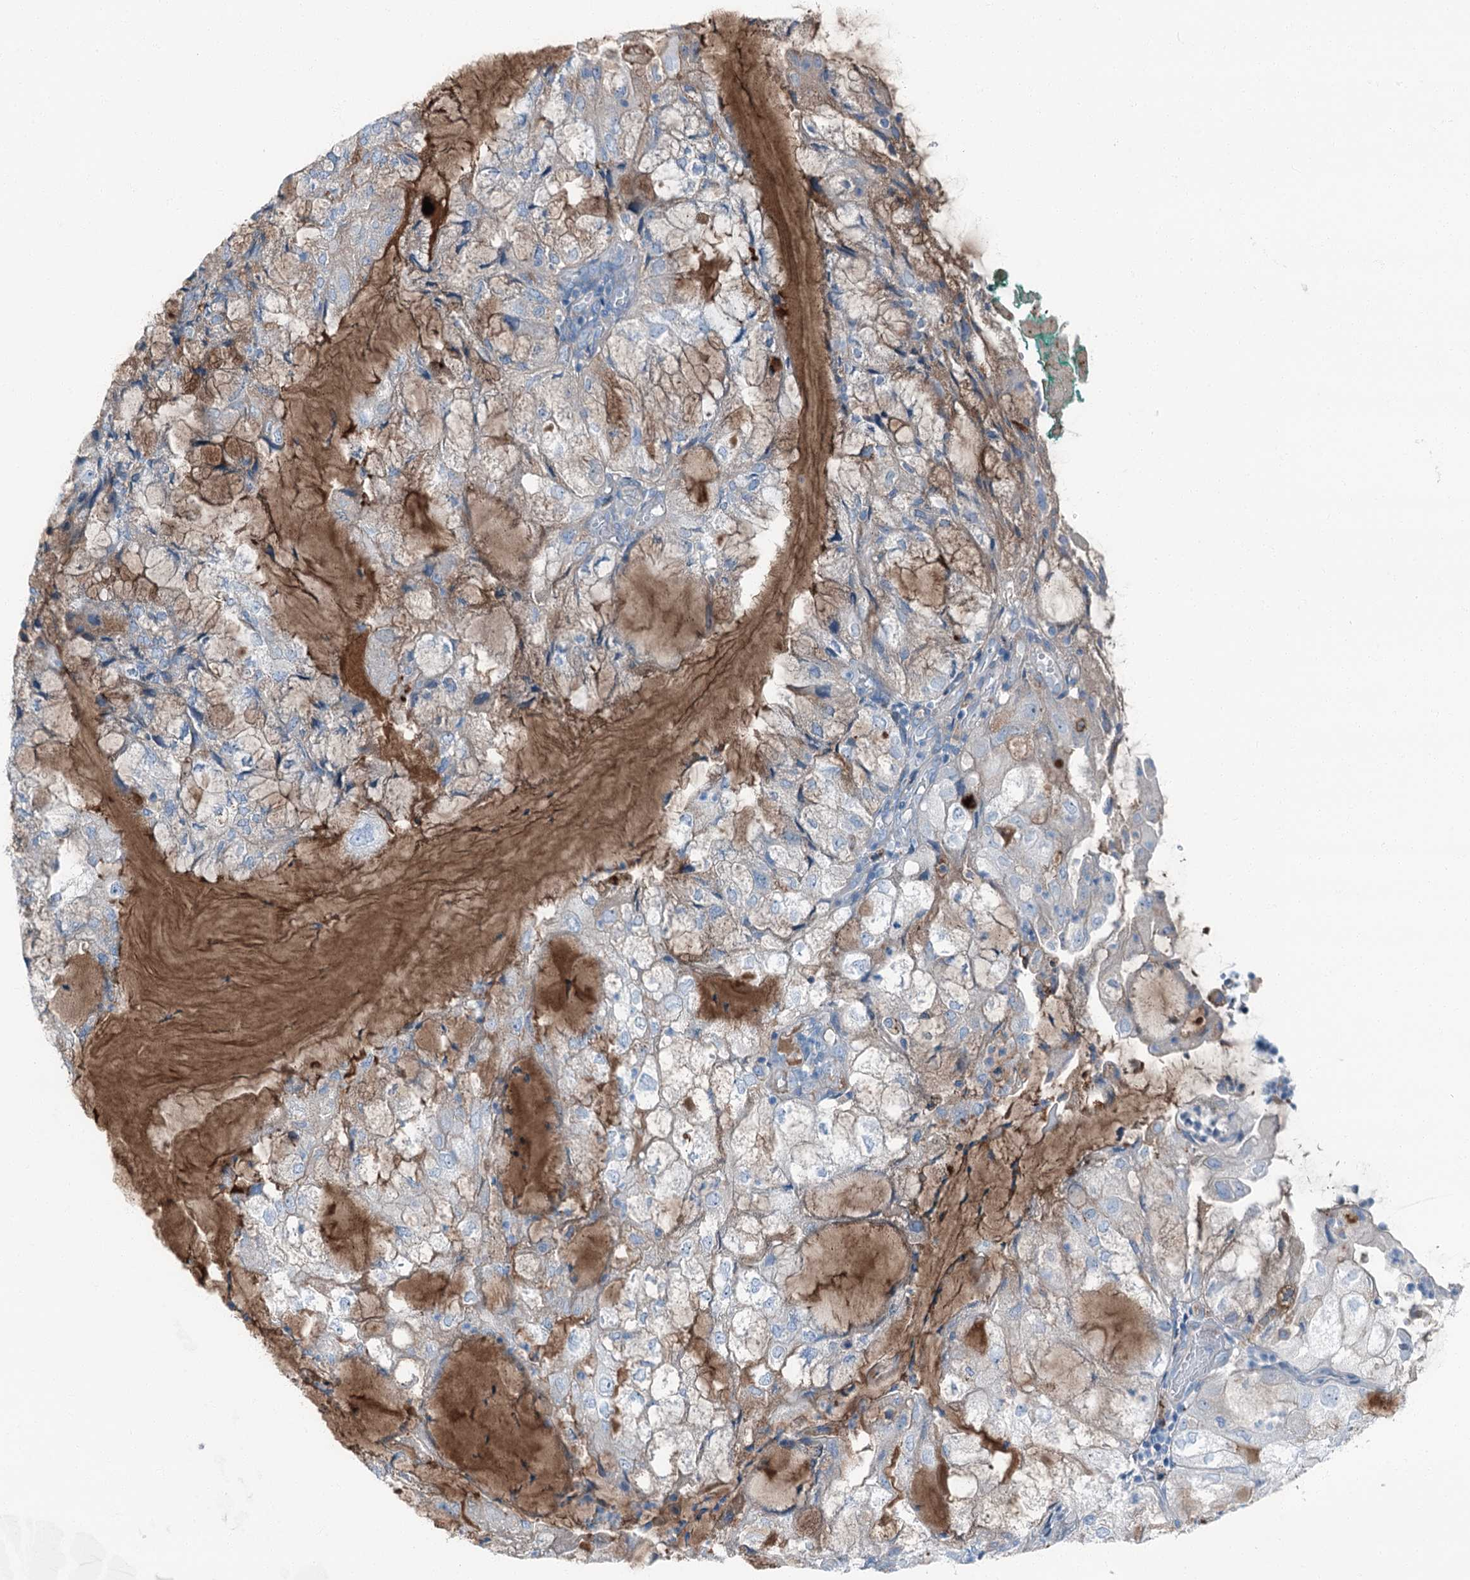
{"staining": {"intensity": "negative", "quantity": "none", "location": "none"}, "tissue": "endometrial cancer", "cell_type": "Tumor cells", "image_type": "cancer", "snomed": [{"axis": "morphology", "description": "Adenocarcinoma, NOS"}, {"axis": "topography", "description": "Endometrium"}], "caption": "DAB immunohistochemical staining of human adenocarcinoma (endometrial) reveals no significant positivity in tumor cells. The staining was performed using DAB to visualize the protein expression in brown, while the nuclei were stained in blue with hematoxylin (Magnification: 20x).", "gene": "AXL", "patient": {"sex": "female", "age": 81}}